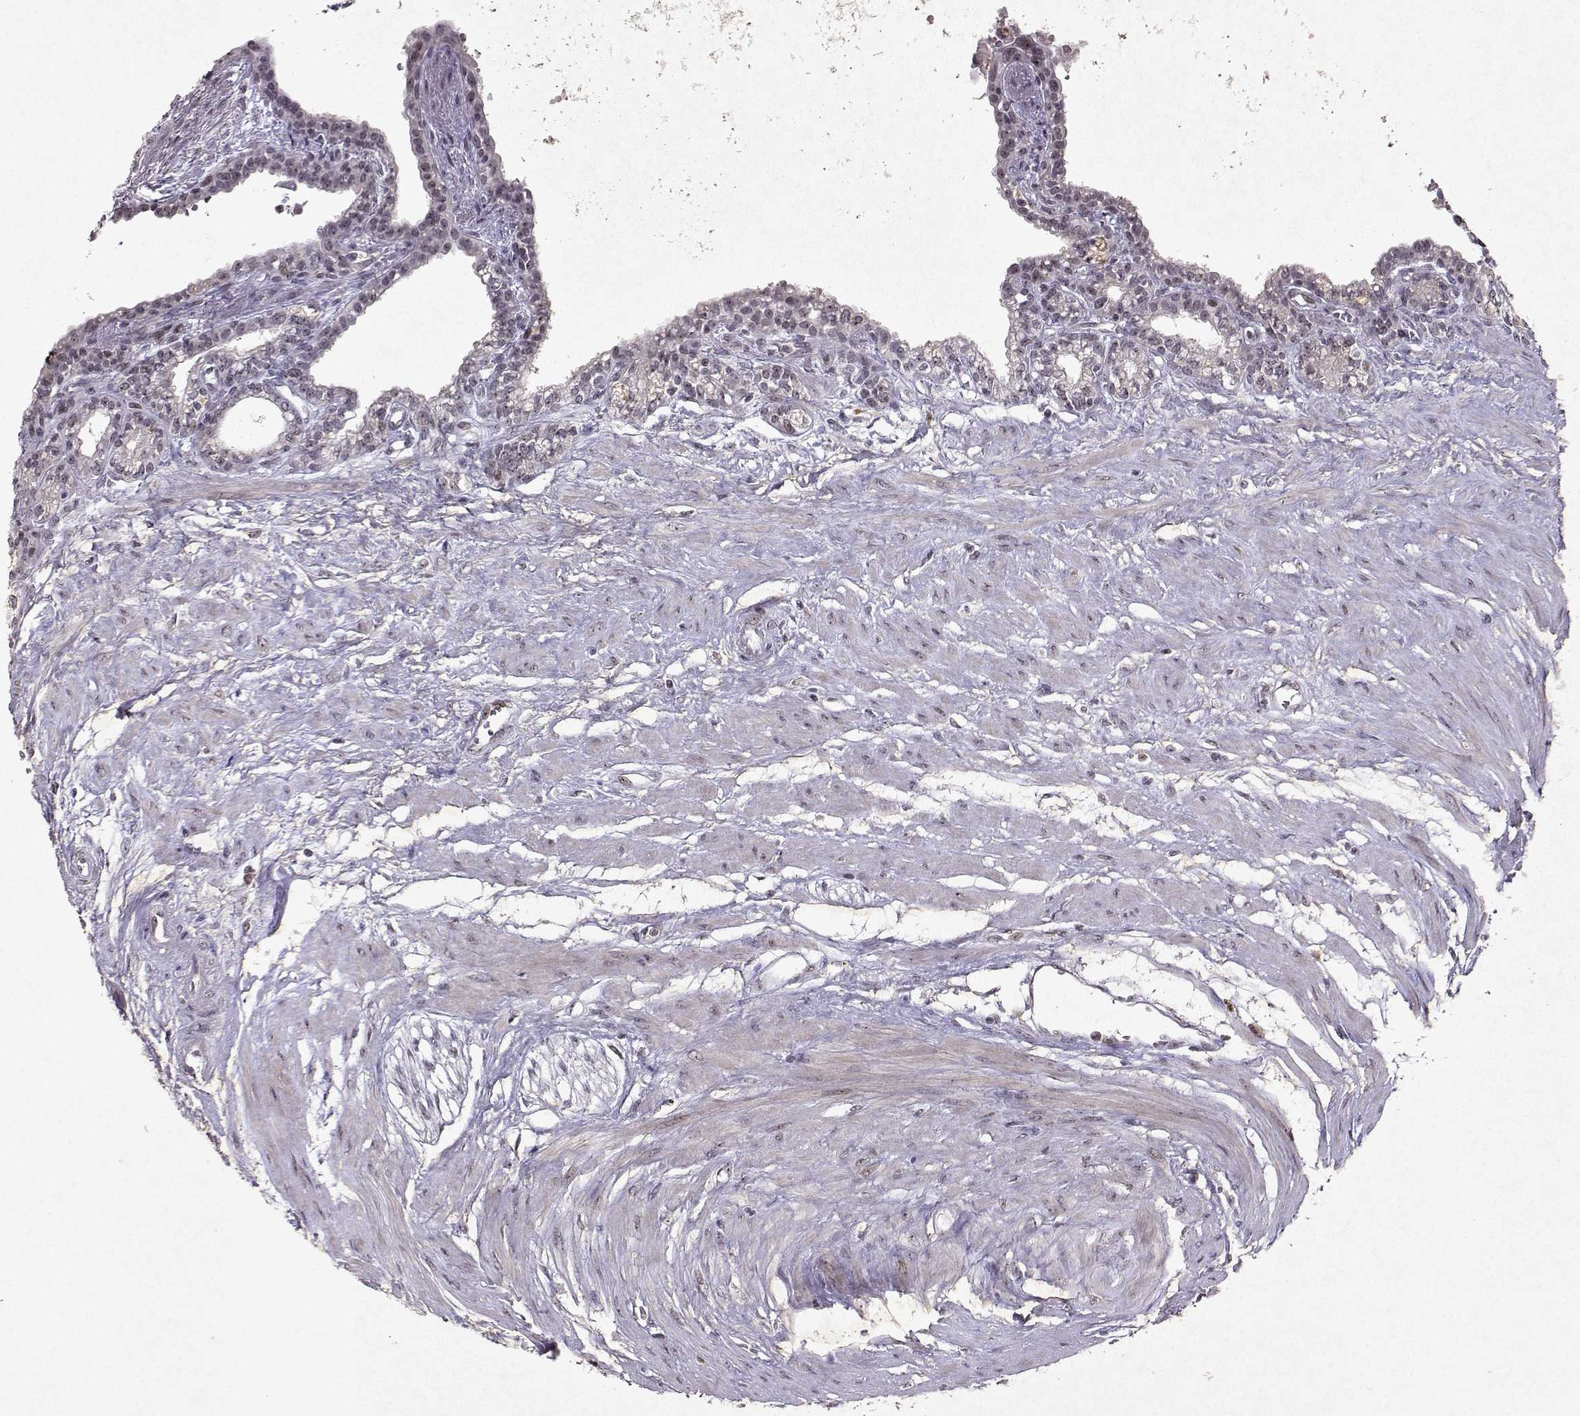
{"staining": {"intensity": "weak", "quantity": "<25%", "location": "nuclear"}, "tissue": "seminal vesicle", "cell_type": "Glandular cells", "image_type": "normal", "snomed": [{"axis": "morphology", "description": "Normal tissue, NOS"}, {"axis": "morphology", "description": "Urothelial carcinoma, NOS"}, {"axis": "topography", "description": "Urinary bladder"}, {"axis": "topography", "description": "Seminal veicle"}], "caption": "Immunohistochemical staining of unremarkable seminal vesicle reveals no significant positivity in glandular cells.", "gene": "DDX56", "patient": {"sex": "male", "age": 76}}